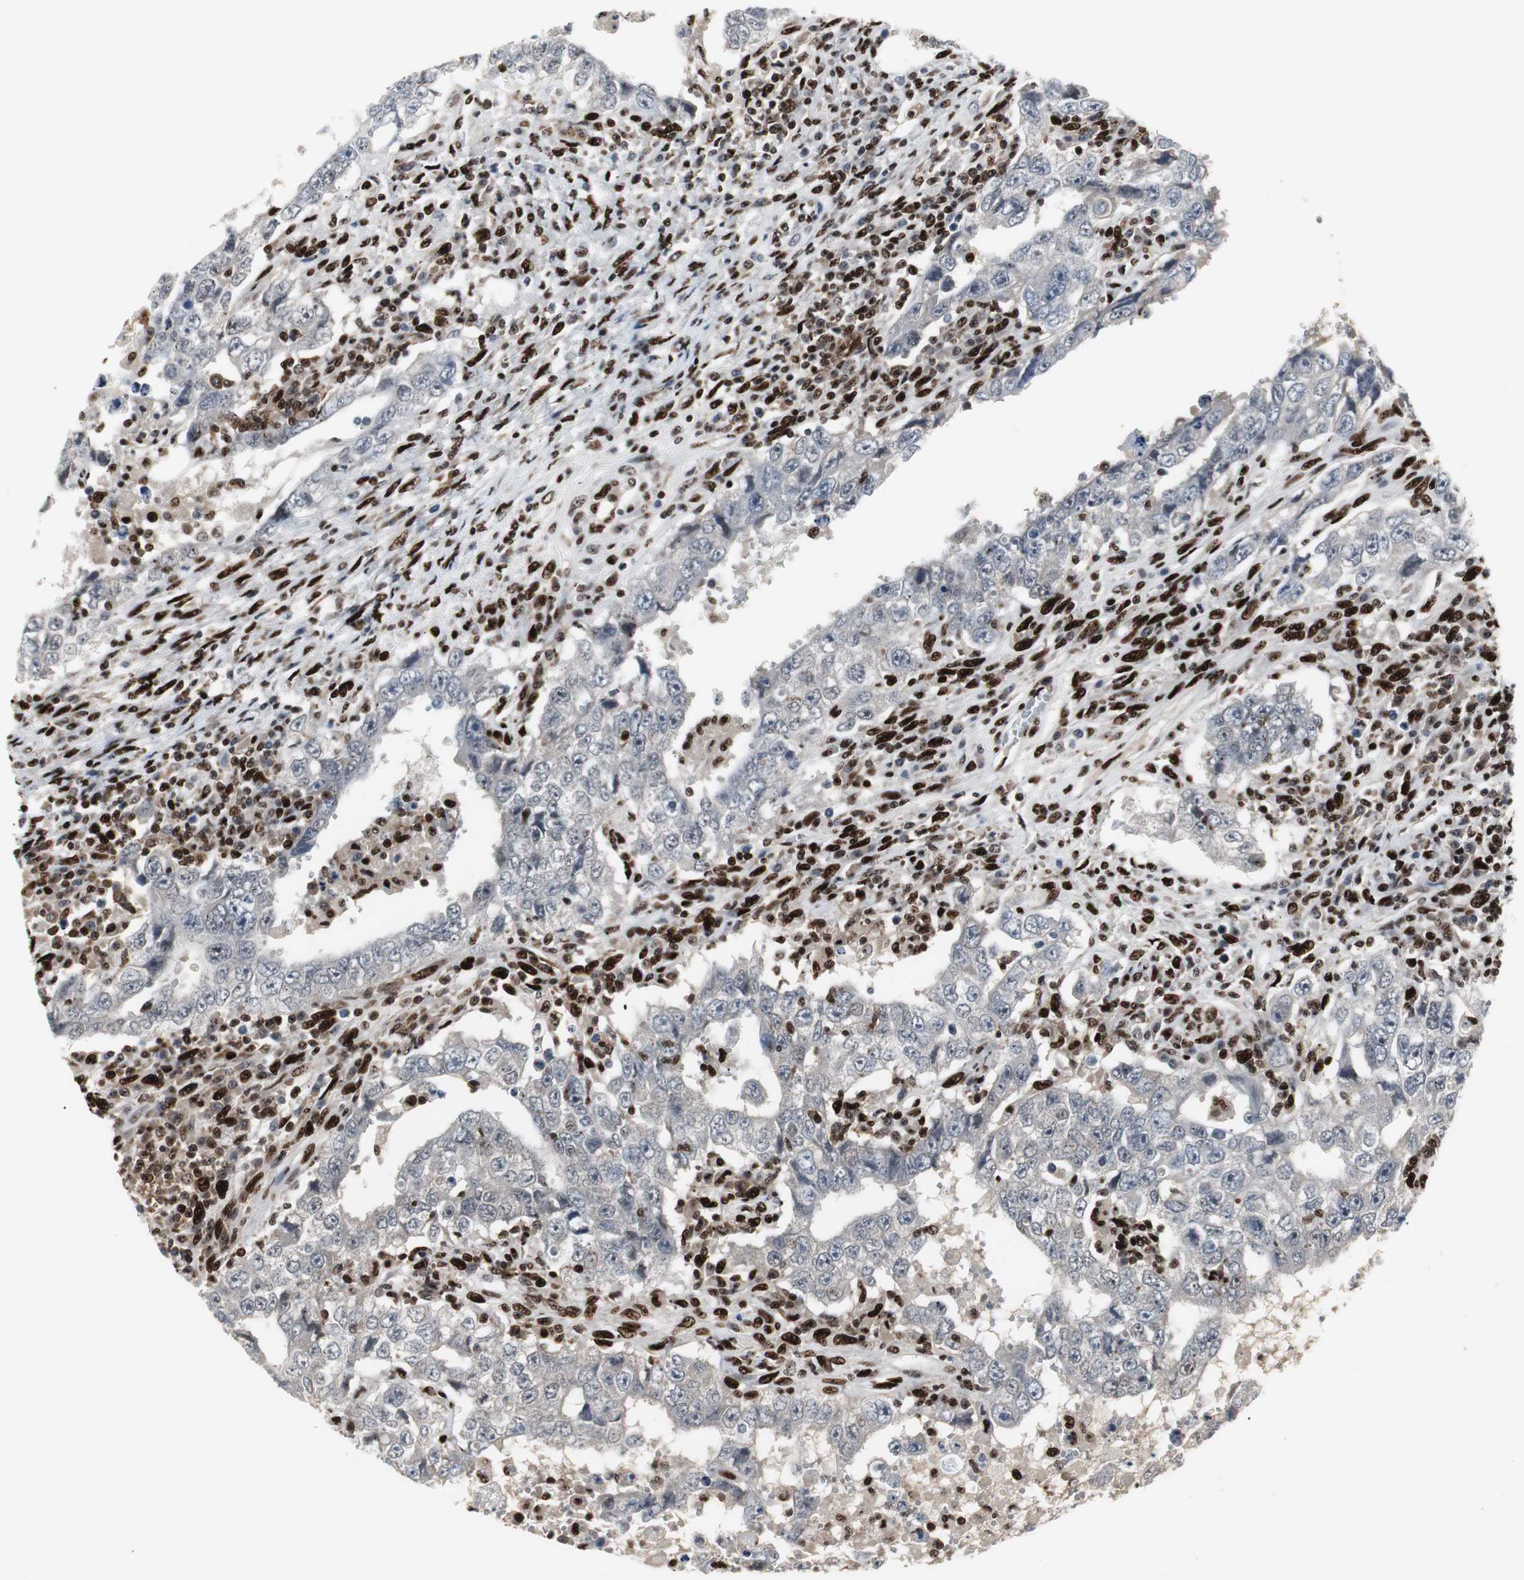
{"staining": {"intensity": "negative", "quantity": "none", "location": "none"}, "tissue": "testis cancer", "cell_type": "Tumor cells", "image_type": "cancer", "snomed": [{"axis": "morphology", "description": "Carcinoma, Embryonal, NOS"}, {"axis": "topography", "description": "Testis"}], "caption": "Immunohistochemical staining of embryonal carcinoma (testis) reveals no significant expression in tumor cells.", "gene": "GRK2", "patient": {"sex": "male", "age": 26}}